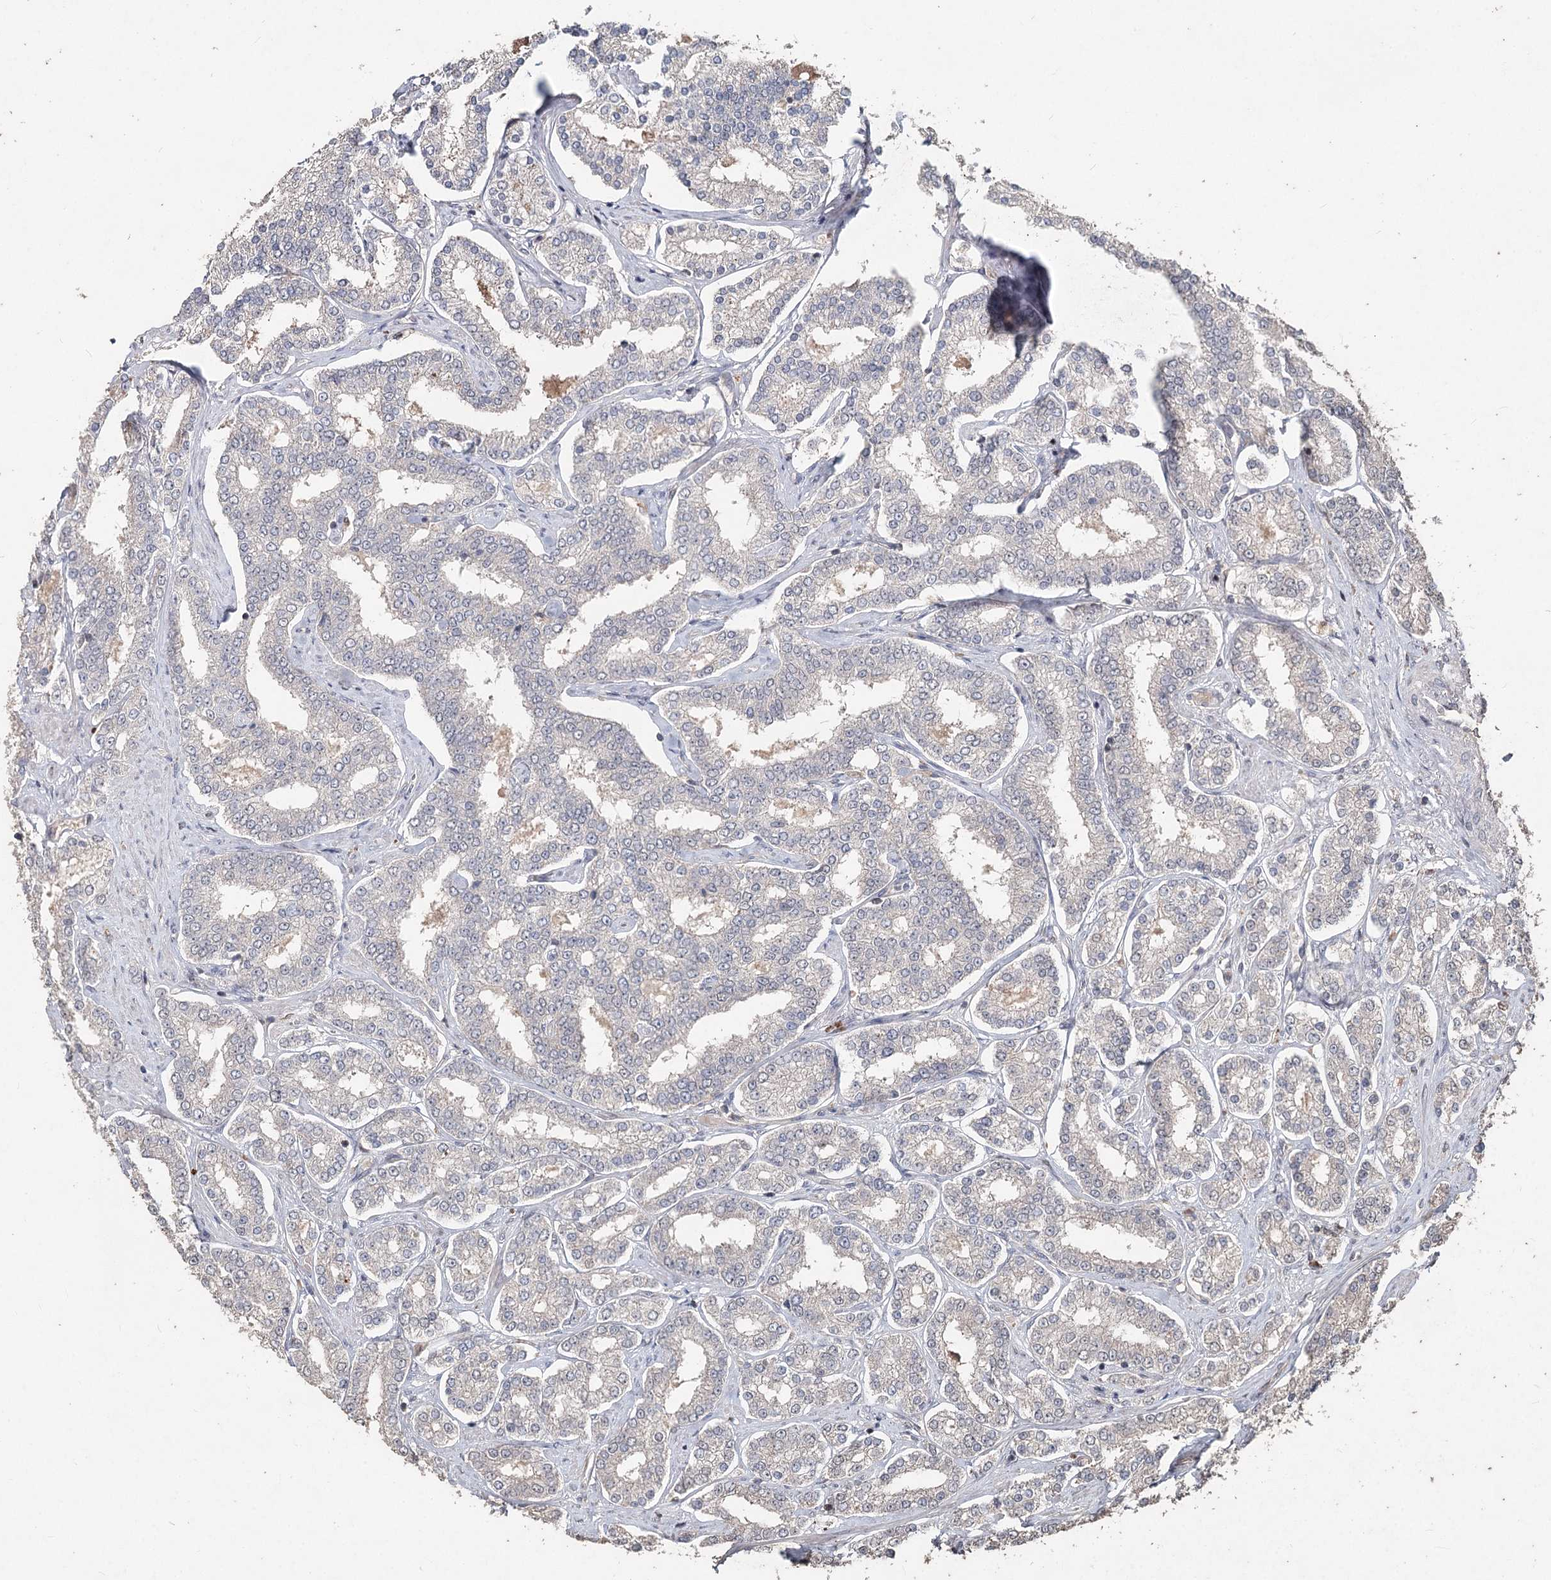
{"staining": {"intensity": "negative", "quantity": "none", "location": "none"}, "tissue": "prostate cancer", "cell_type": "Tumor cells", "image_type": "cancer", "snomed": [{"axis": "morphology", "description": "Normal tissue, NOS"}, {"axis": "morphology", "description": "Adenocarcinoma, High grade"}, {"axis": "topography", "description": "Prostate"}], "caption": "High power microscopy micrograph of an immunohistochemistry image of prostate cancer (adenocarcinoma (high-grade)), revealing no significant expression in tumor cells. The staining was performed using DAB (3,3'-diaminobenzidine) to visualize the protein expression in brown, while the nuclei were stained in blue with hematoxylin (Magnification: 20x).", "gene": "FBXO7", "patient": {"sex": "male", "age": 83}}